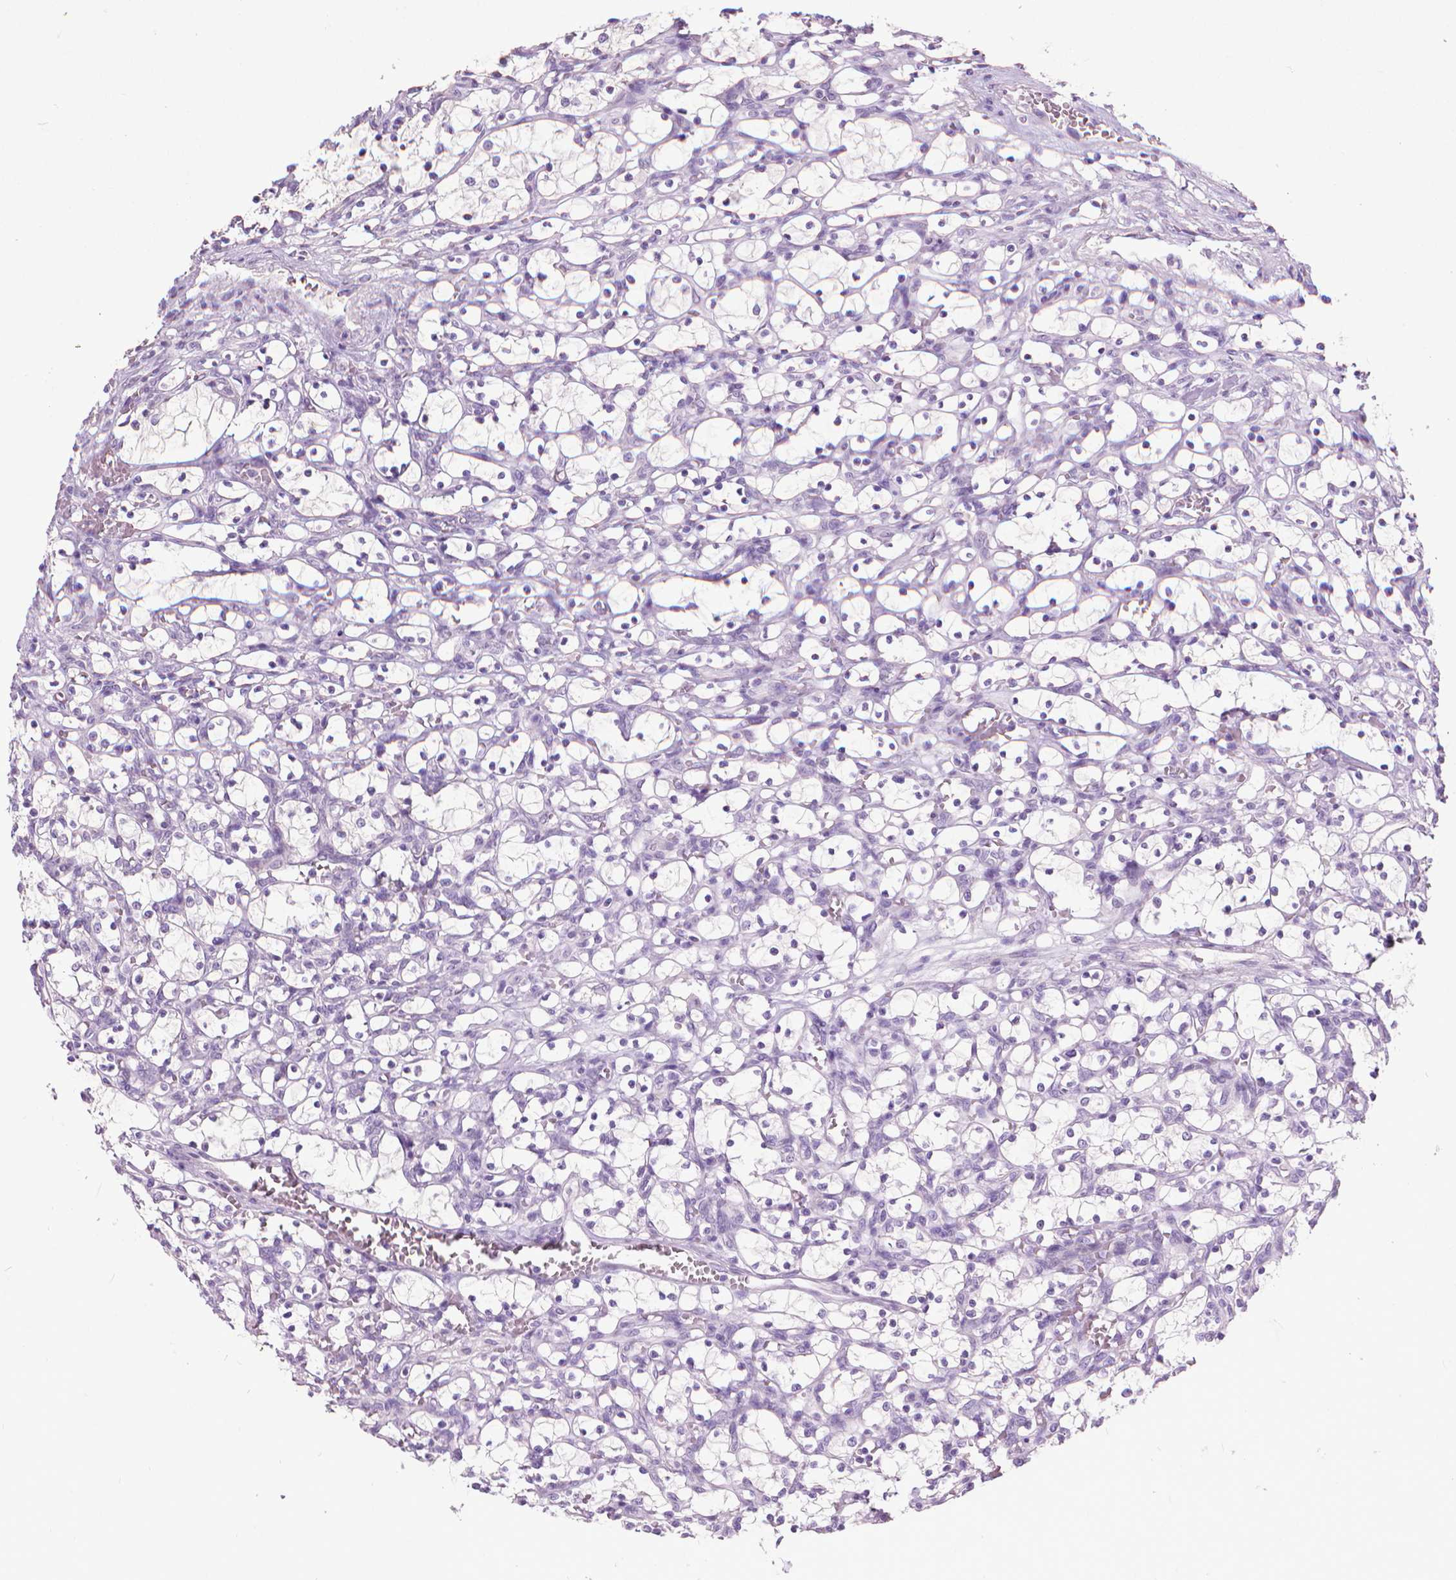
{"staining": {"intensity": "negative", "quantity": "none", "location": "none"}, "tissue": "renal cancer", "cell_type": "Tumor cells", "image_type": "cancer", "snomed": [{"axis": "morphology", "description": "Adenocarcinoma, NOS"}, {"axis": "topography", "description": "Kidney"}], "caption": "There is no significant staining in tumor cells of adenocarcinoma (renal). Brightfield microscopy of immunohistochemistry stained with DAB (brown) and hematoxylin (blue), captured at high magnification.", "gene": "KRT5", "patient": {"sex": "female", "age": 69}}